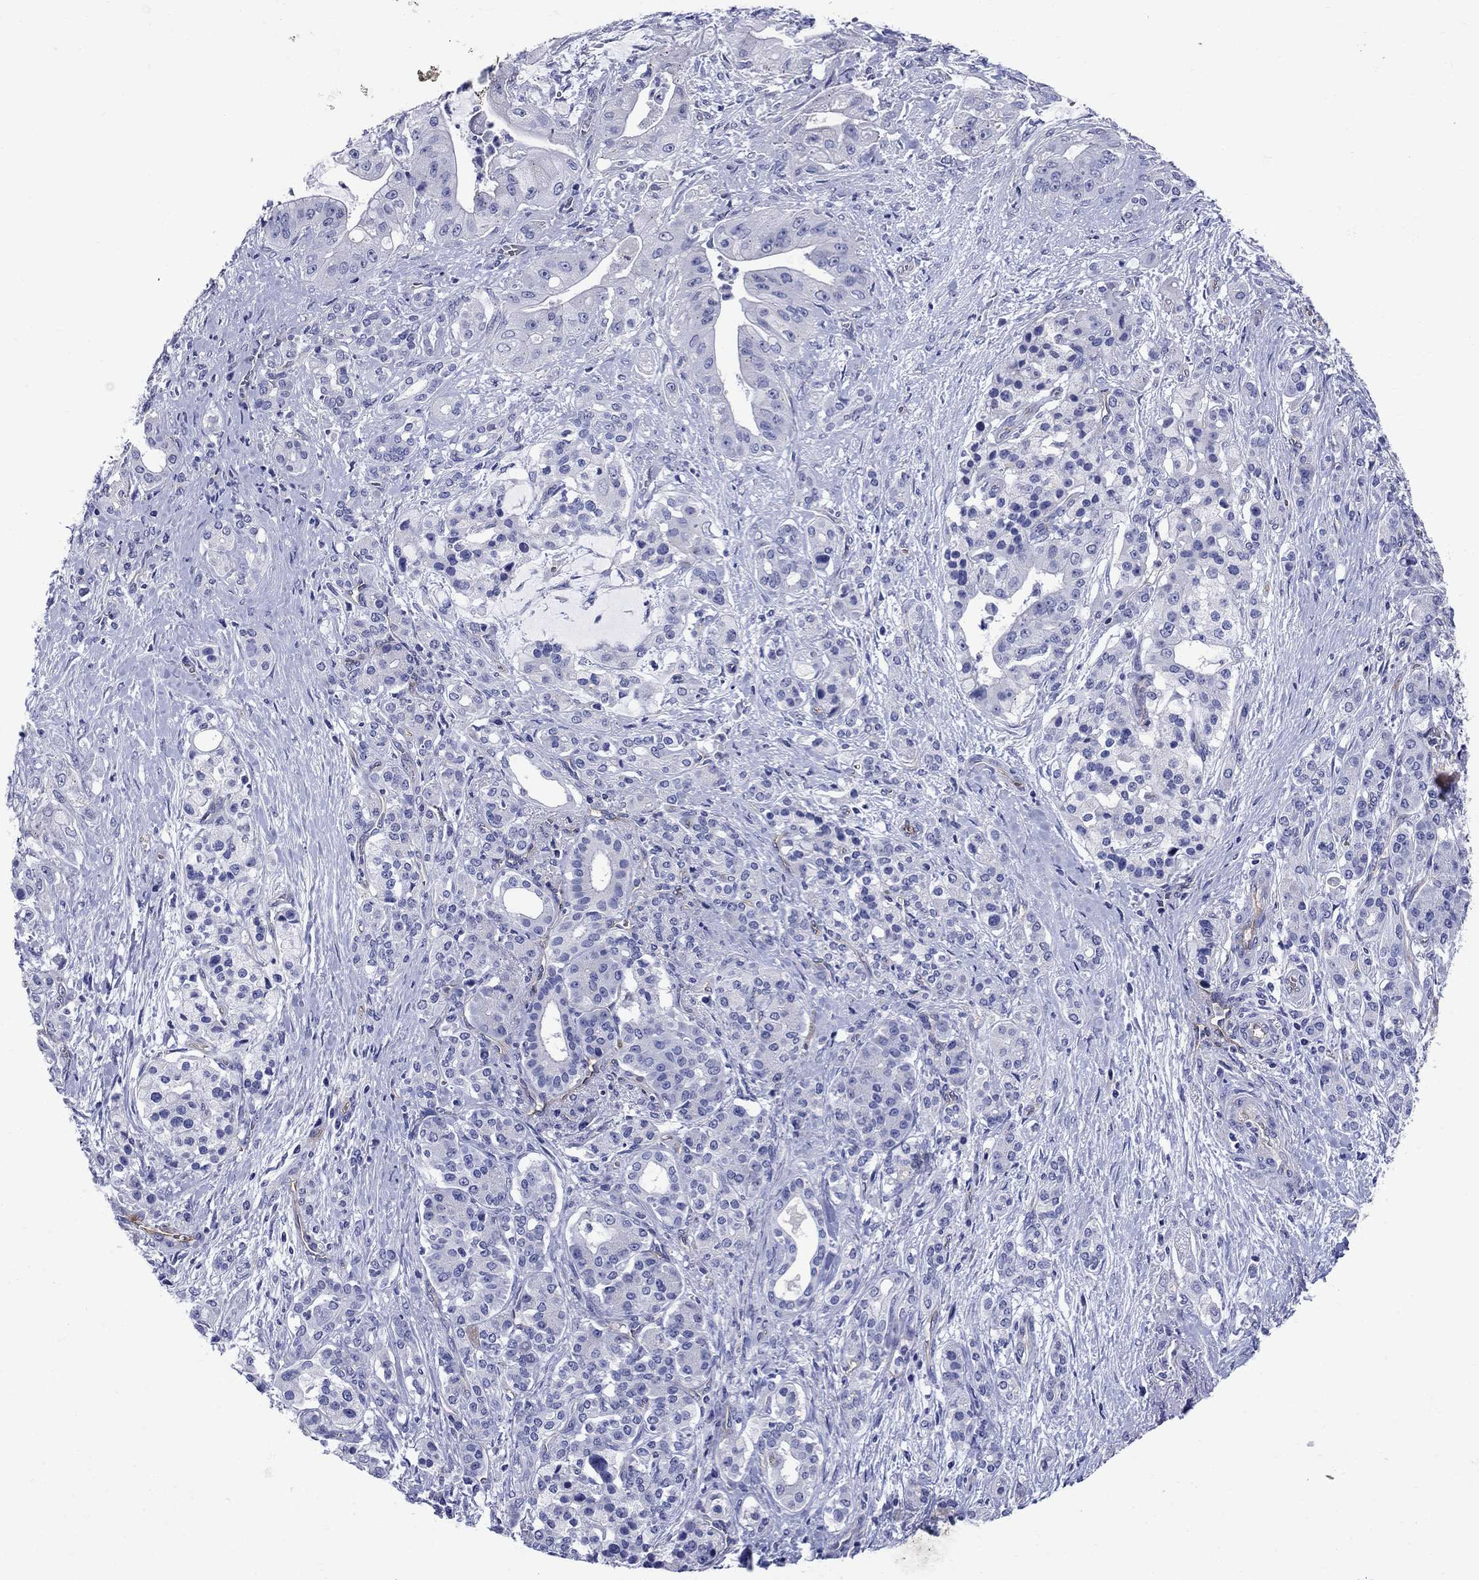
{"staining": {"intensity": "negative", "quantity": "none", "location": "none"}, "tissue": "pancreatic cancer", "cell_type": "Tumor cells", "image_type": "cancer", "snomed": [{"axis": "morphology", "description": "Normal tissue, NOS"}, {"axis": "morphology", "description": "Inflammation, NOS"}, {"axis": "morphology", "description": "Adenocarcinoma, NOS"}, {"axis": "topography", "description": "Pancreas"}], "caption": "Adenocarcinoma (pancreatic) was stained to show a protein in brown. There is no significant positivity in tumor cells.", "gene": "SMCP", "patient": {"sex": "male", "age": 57}}